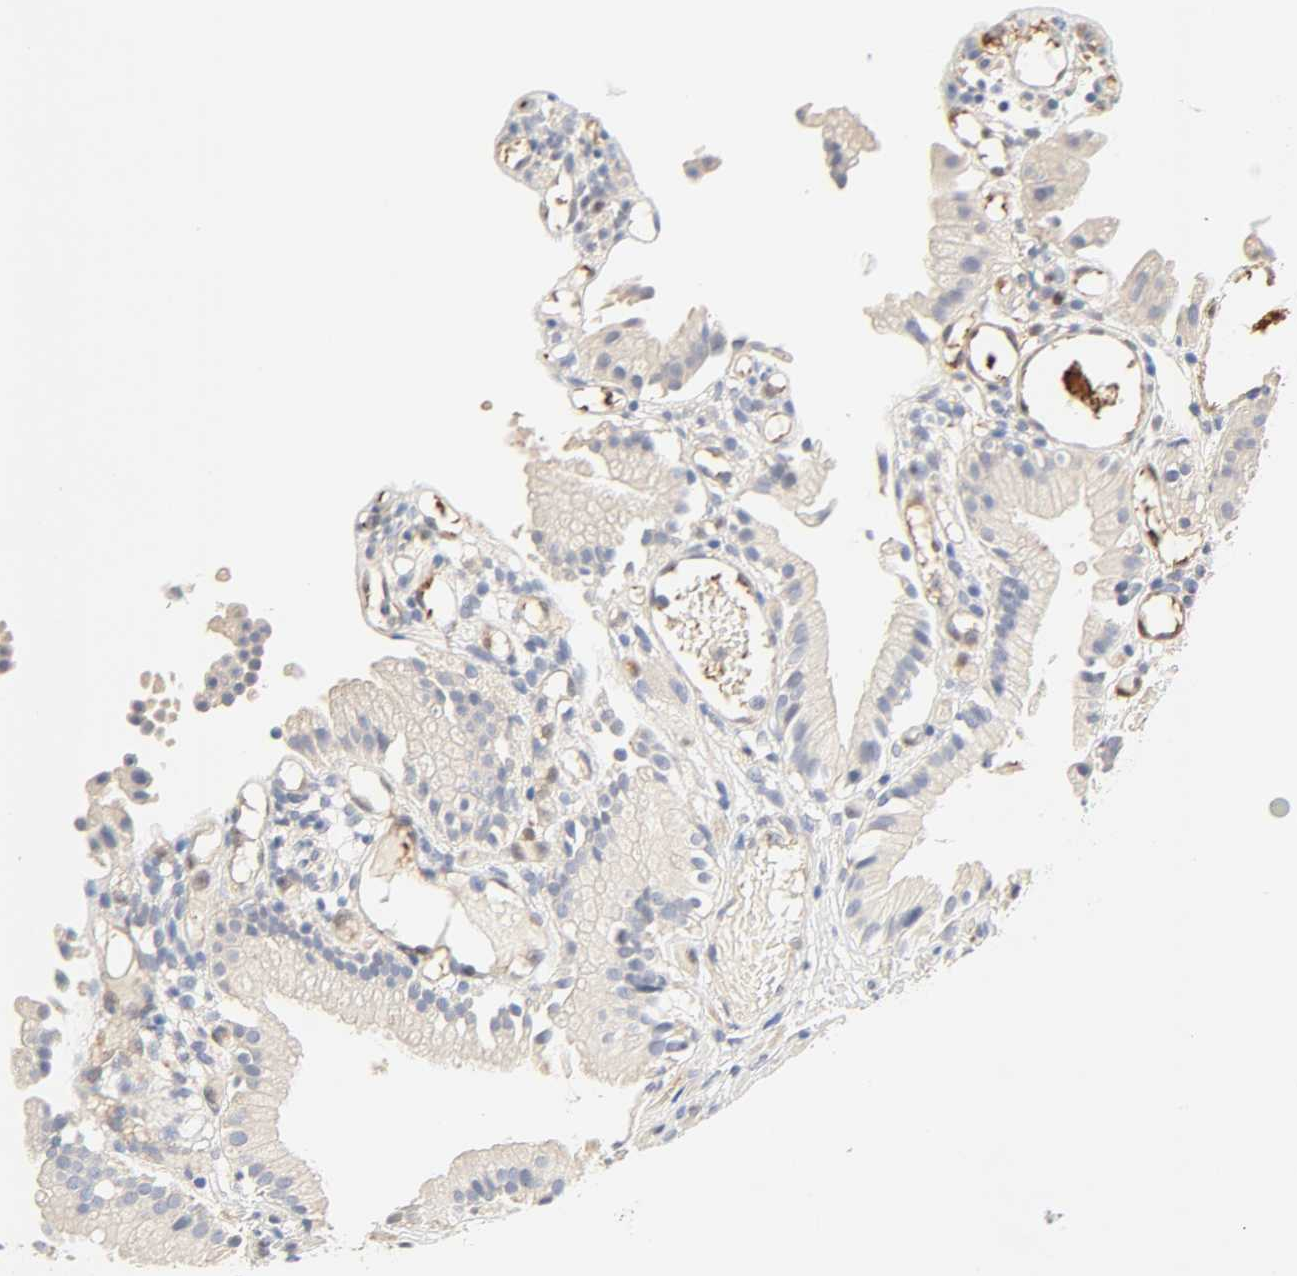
{"staining": {"intensity": "negative", "quantity": "none", "location": "none"}, "tissue": "gallbladder", "cell_type": "Glandular cells", "image_type": "normal", "snomed": [{"axis": "morphology", "description": "Normal tissue, NOS"}, {"axis": "topography", "description": "Gallbladder"}], "caption": "Immunohistochemical staining of unremarkable human gallbladder demonstrates no significant staining in glandular cells.", "gene": "BORCS8", "patient": {"sex": "male", "age": 65}}